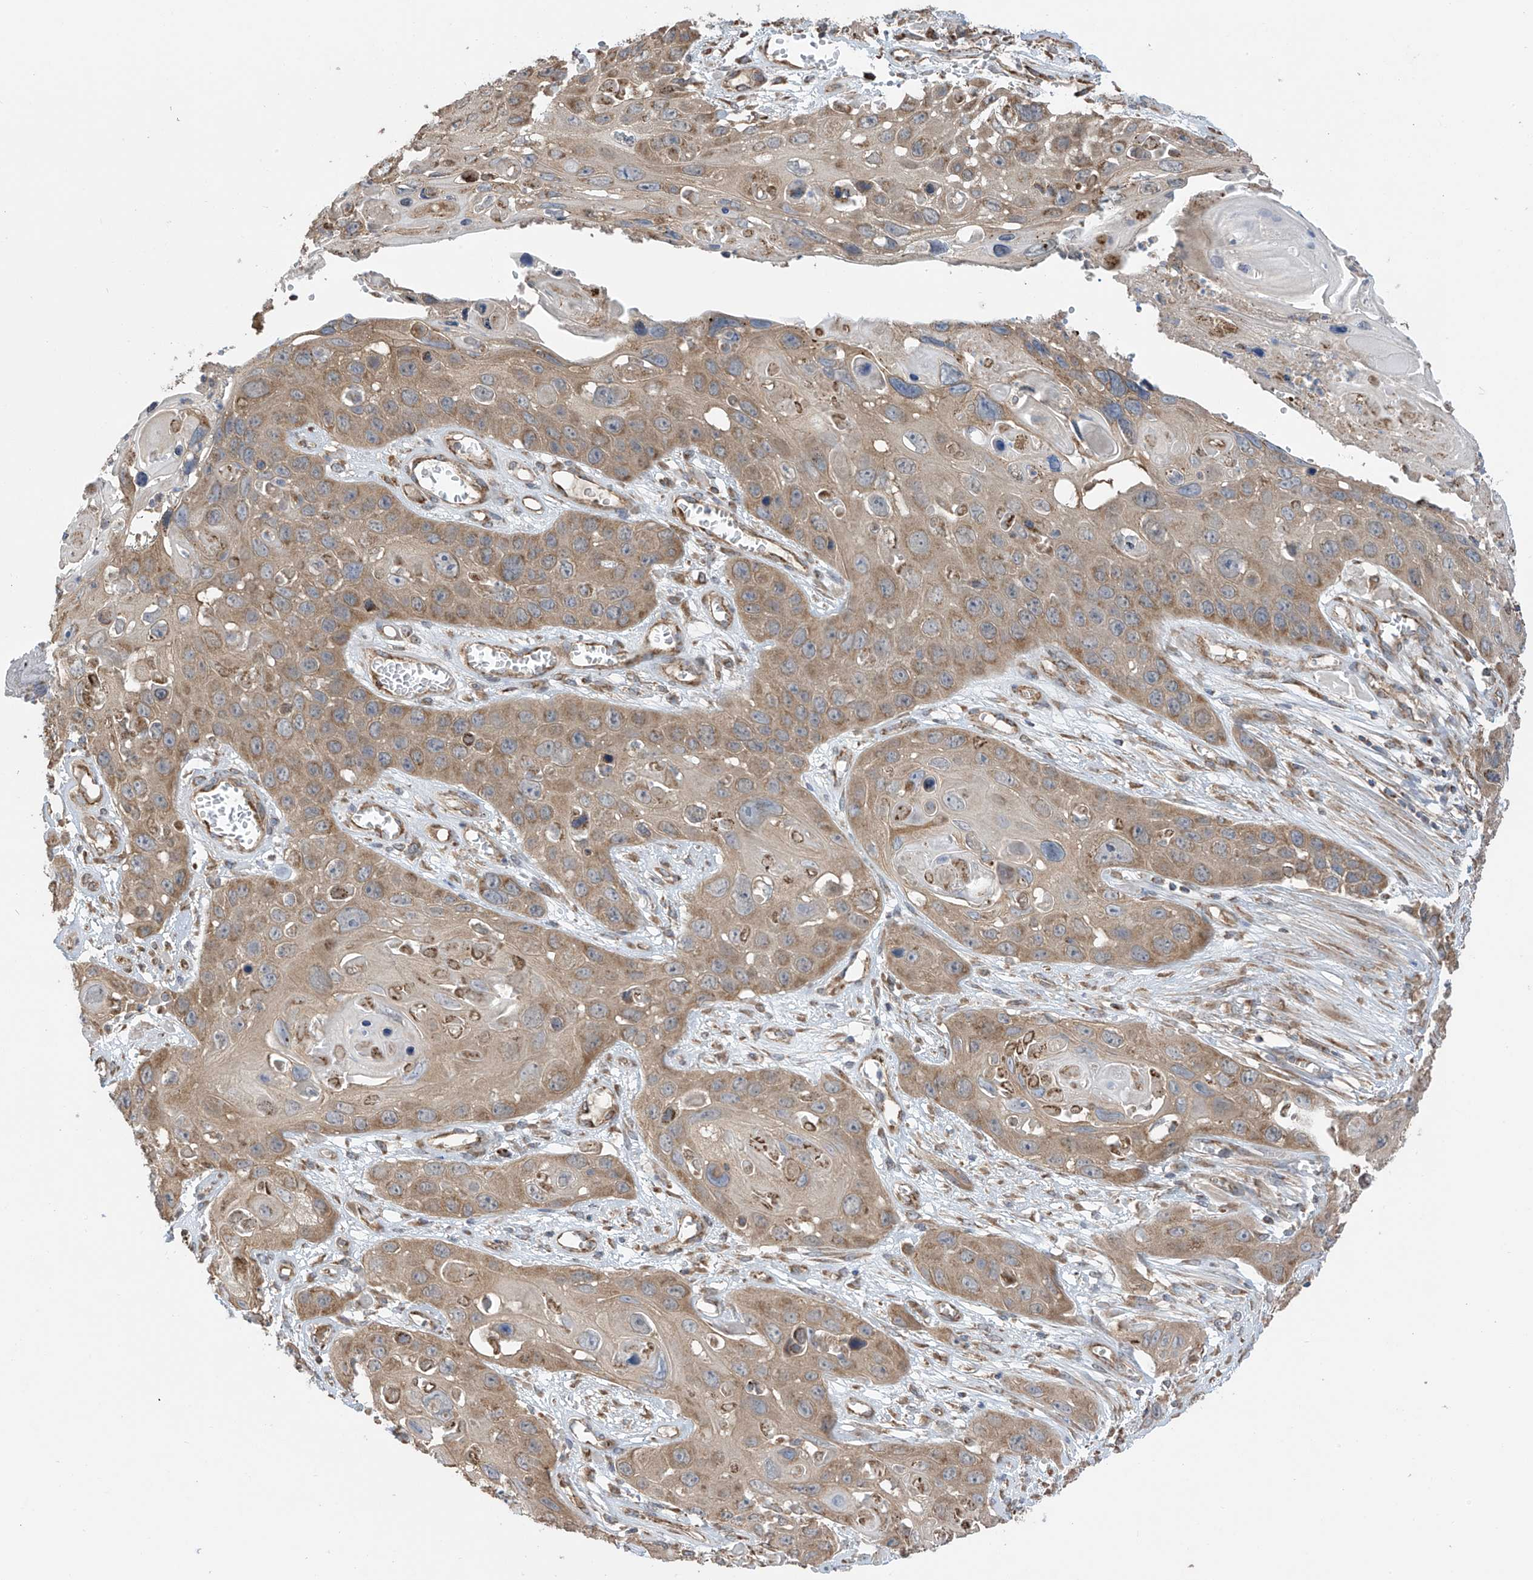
{"staining": {"intensity": "moderate", "quantity": ">75%", "location": "cytoplasmic/membranous"}, "tissue": "skin cancer", "cell_type": "Tumor cells", "image_type": "cancer", "snomed": [{"axis": "morphology", "description": "Squamous cell carcinoma, NOS"}, {"axis": "topography", "description": "Skin"}], "caption": "A brown stain highlights moderate cytoplasmic/membranous staining of a protein in skin squamous cell carcinoma tumor cells.", "gene": "PNPT1", "patient": {"sex": "male", "age": 55}}